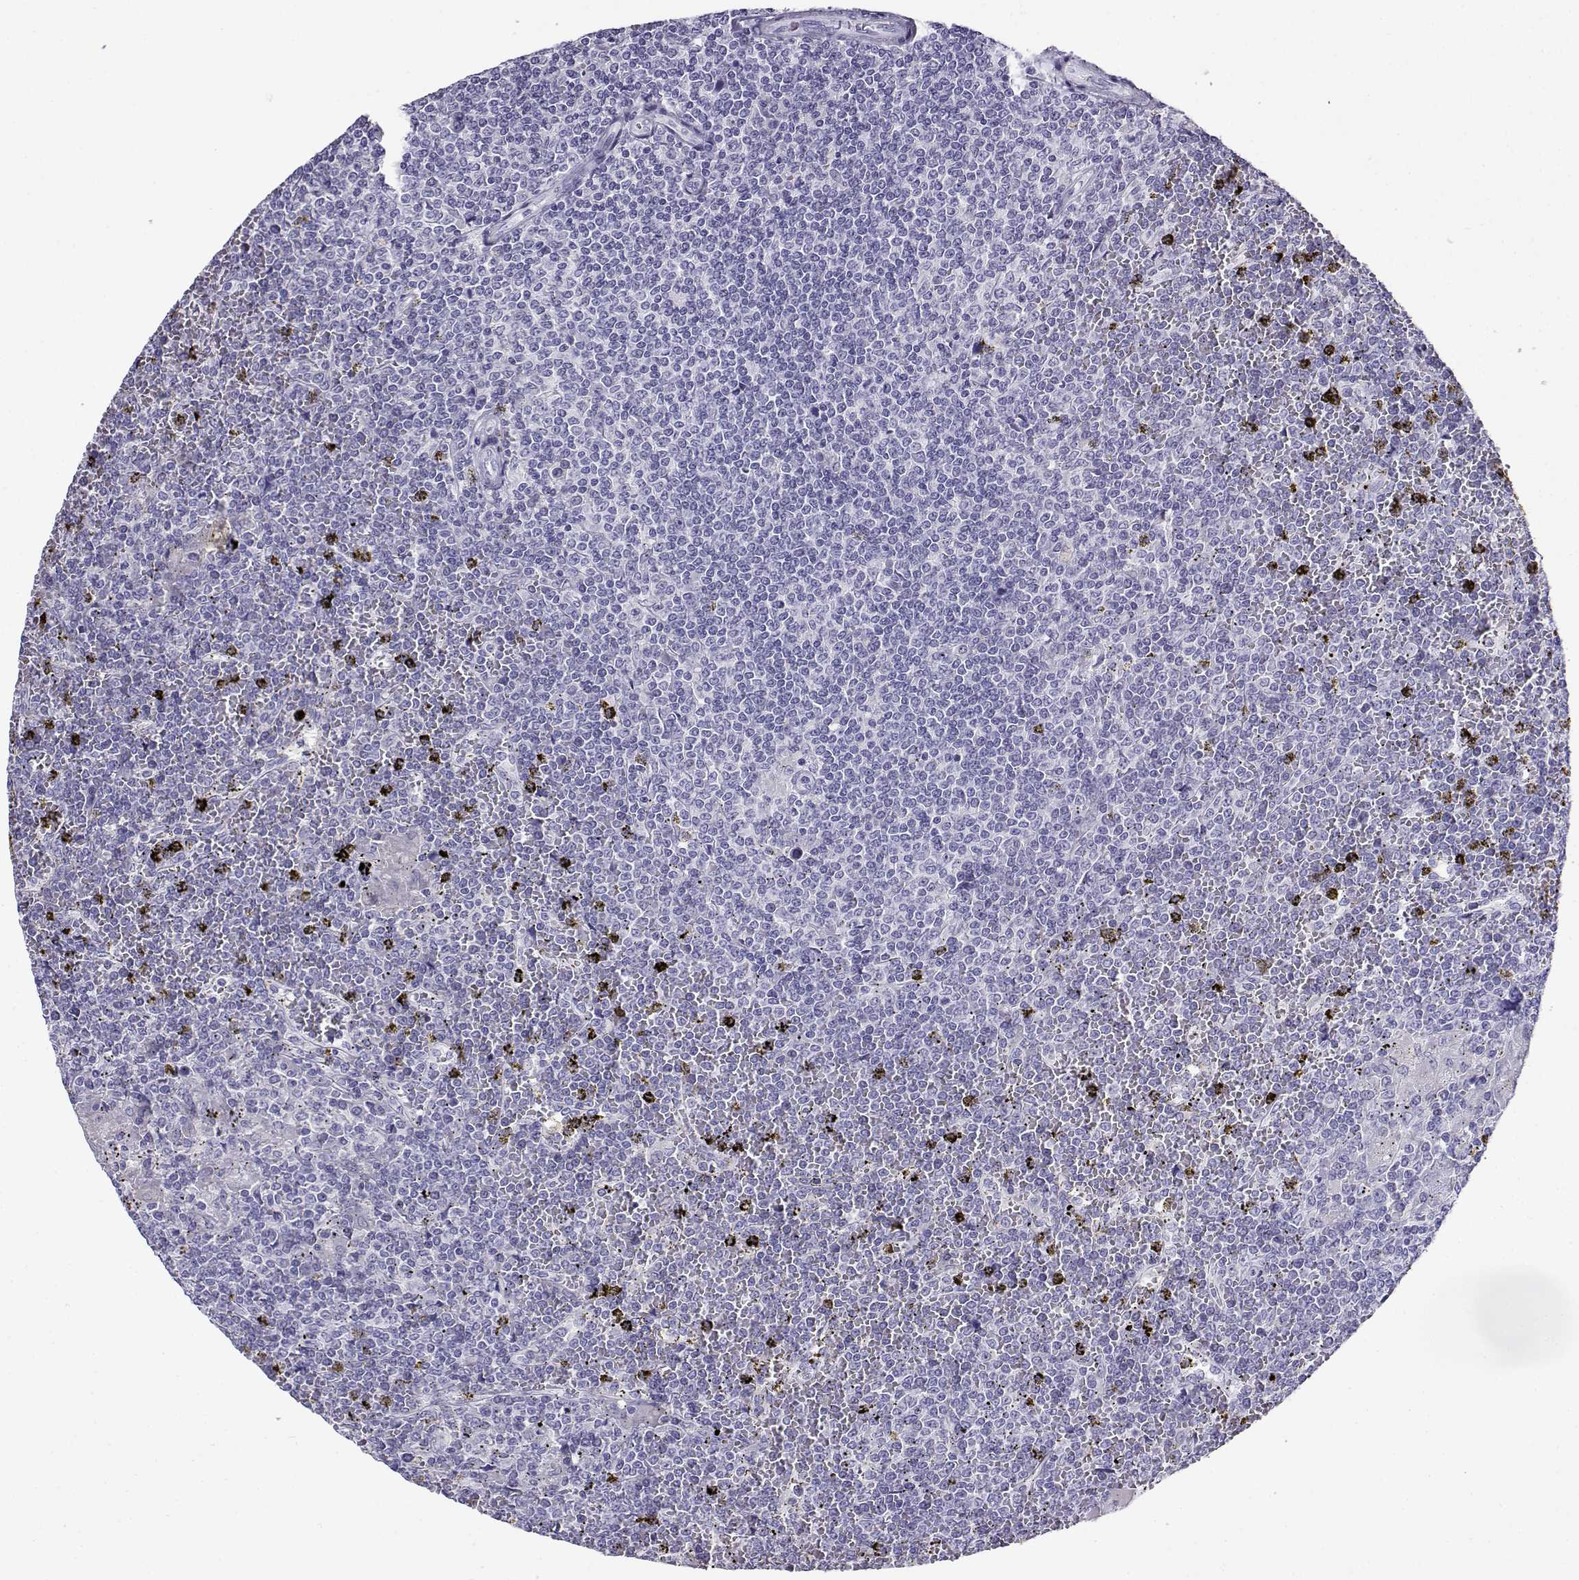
{"staining": {"intensity": "negative", "quantity": "none", "location": "none"}, "tissue": "lymphoma", "cell_type": "Tumor cells", "image_type": "cancer", "snomed": [{"axis": "morphology", "description": "Malignant lymphoma, non-Hodgkin's type, Low grade"}, {"axis": "topography", "description": "Spleen"}], "caption": "Tumor cells show no significant staining in lymphoma.", "gene": "CABS1", "patient": {"sex": "female", "age": 19}}